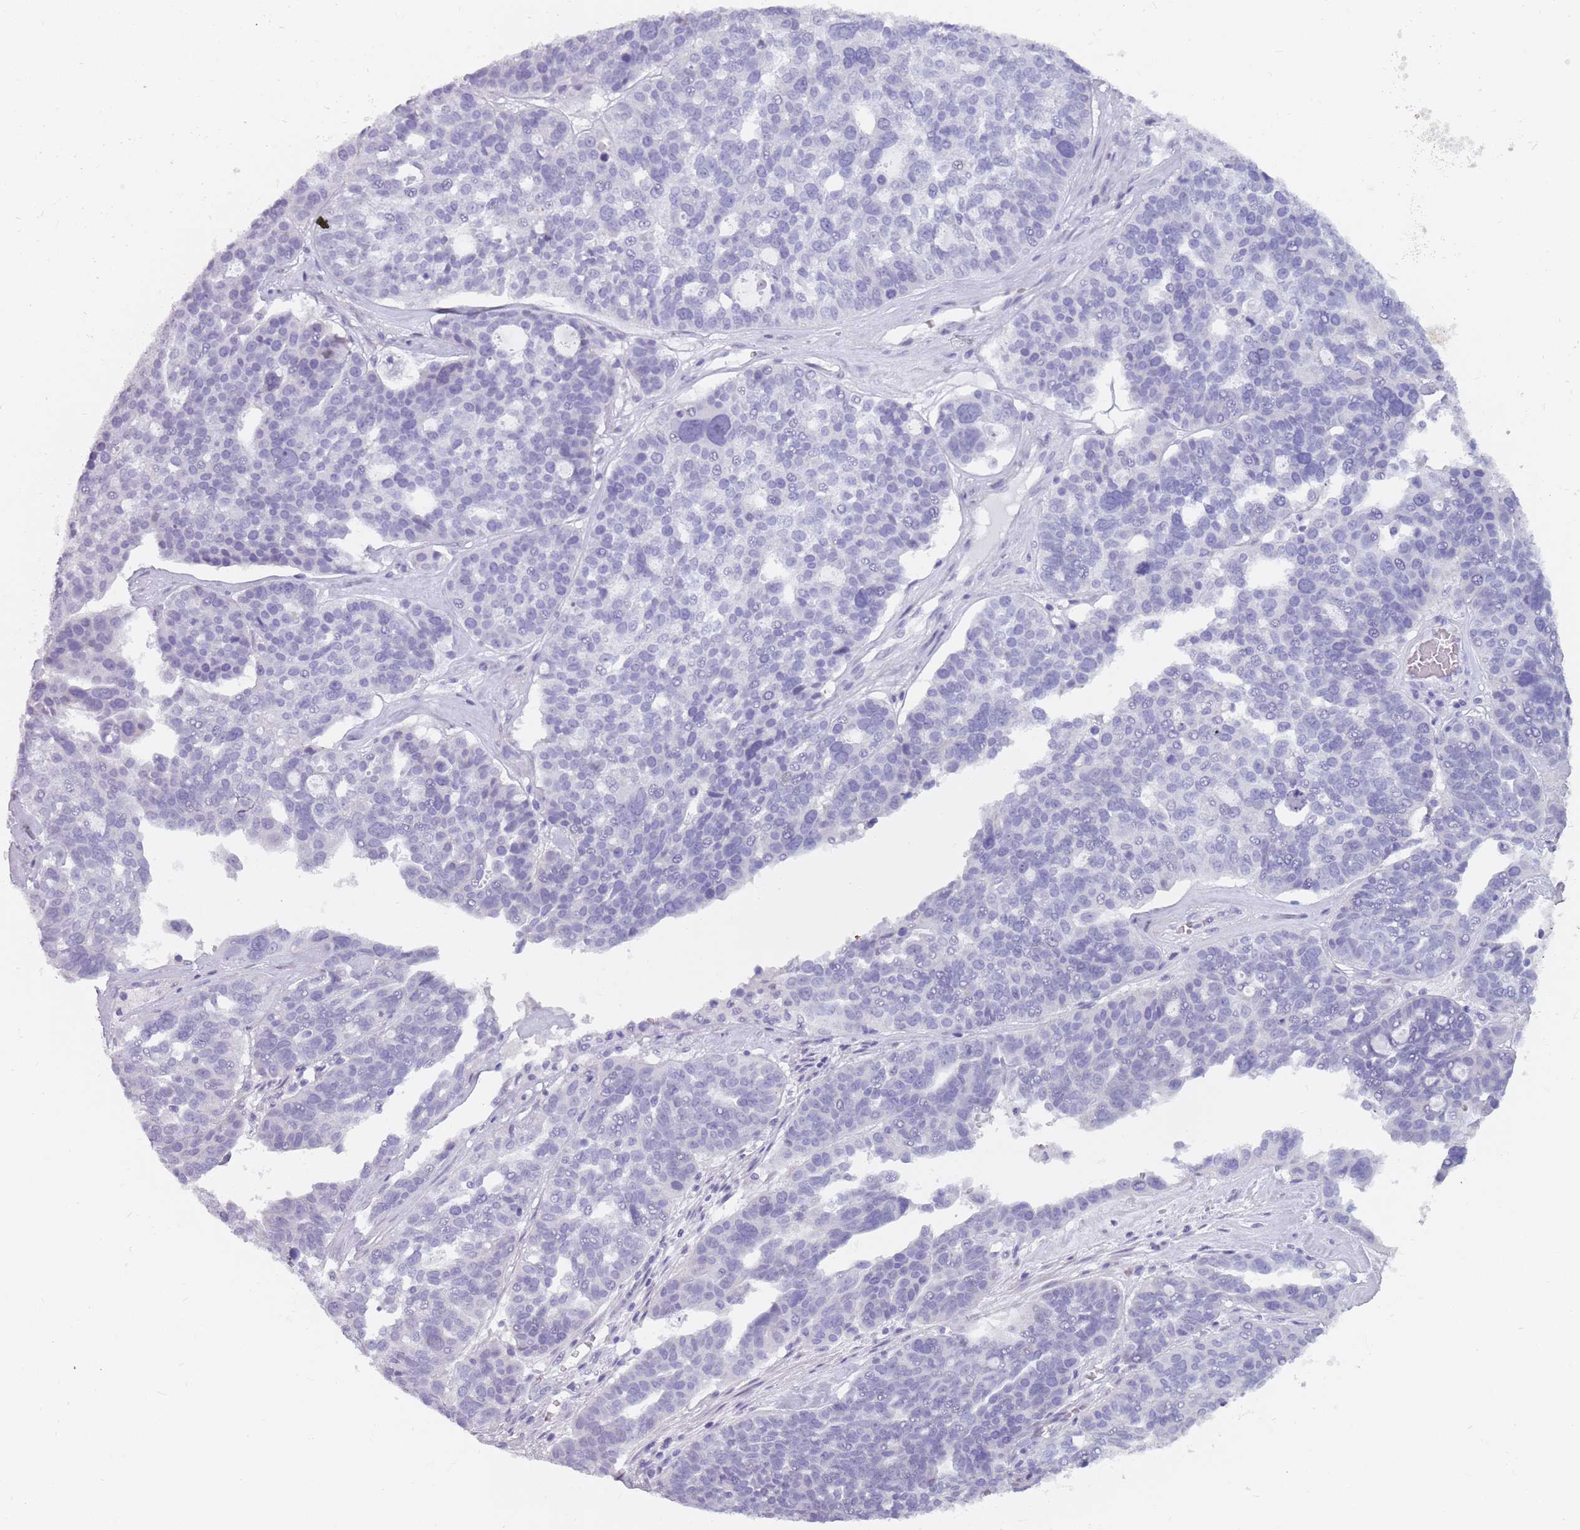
{"staining": {"intensity": "negative", "quantity": "none", "location": "none"}, "tissue": "ovarian cancer", "cell_type": "Tumor cells", "image_type": "cancer", "snomed": [{"axis": "morphology", "description": "Cystadenocarcinoma, serous, NOS"}, {"axis": "topography", "description": "Ovary"}], "caption": "DAB (3,3'-diaminobenzidine) immunohistochemical staining of human ovarian serous cystadenocarcinoma reveals no significant expression in tumor cells.", "gene": "DDX4", "patient": {"sex": "female", "age": 59}}